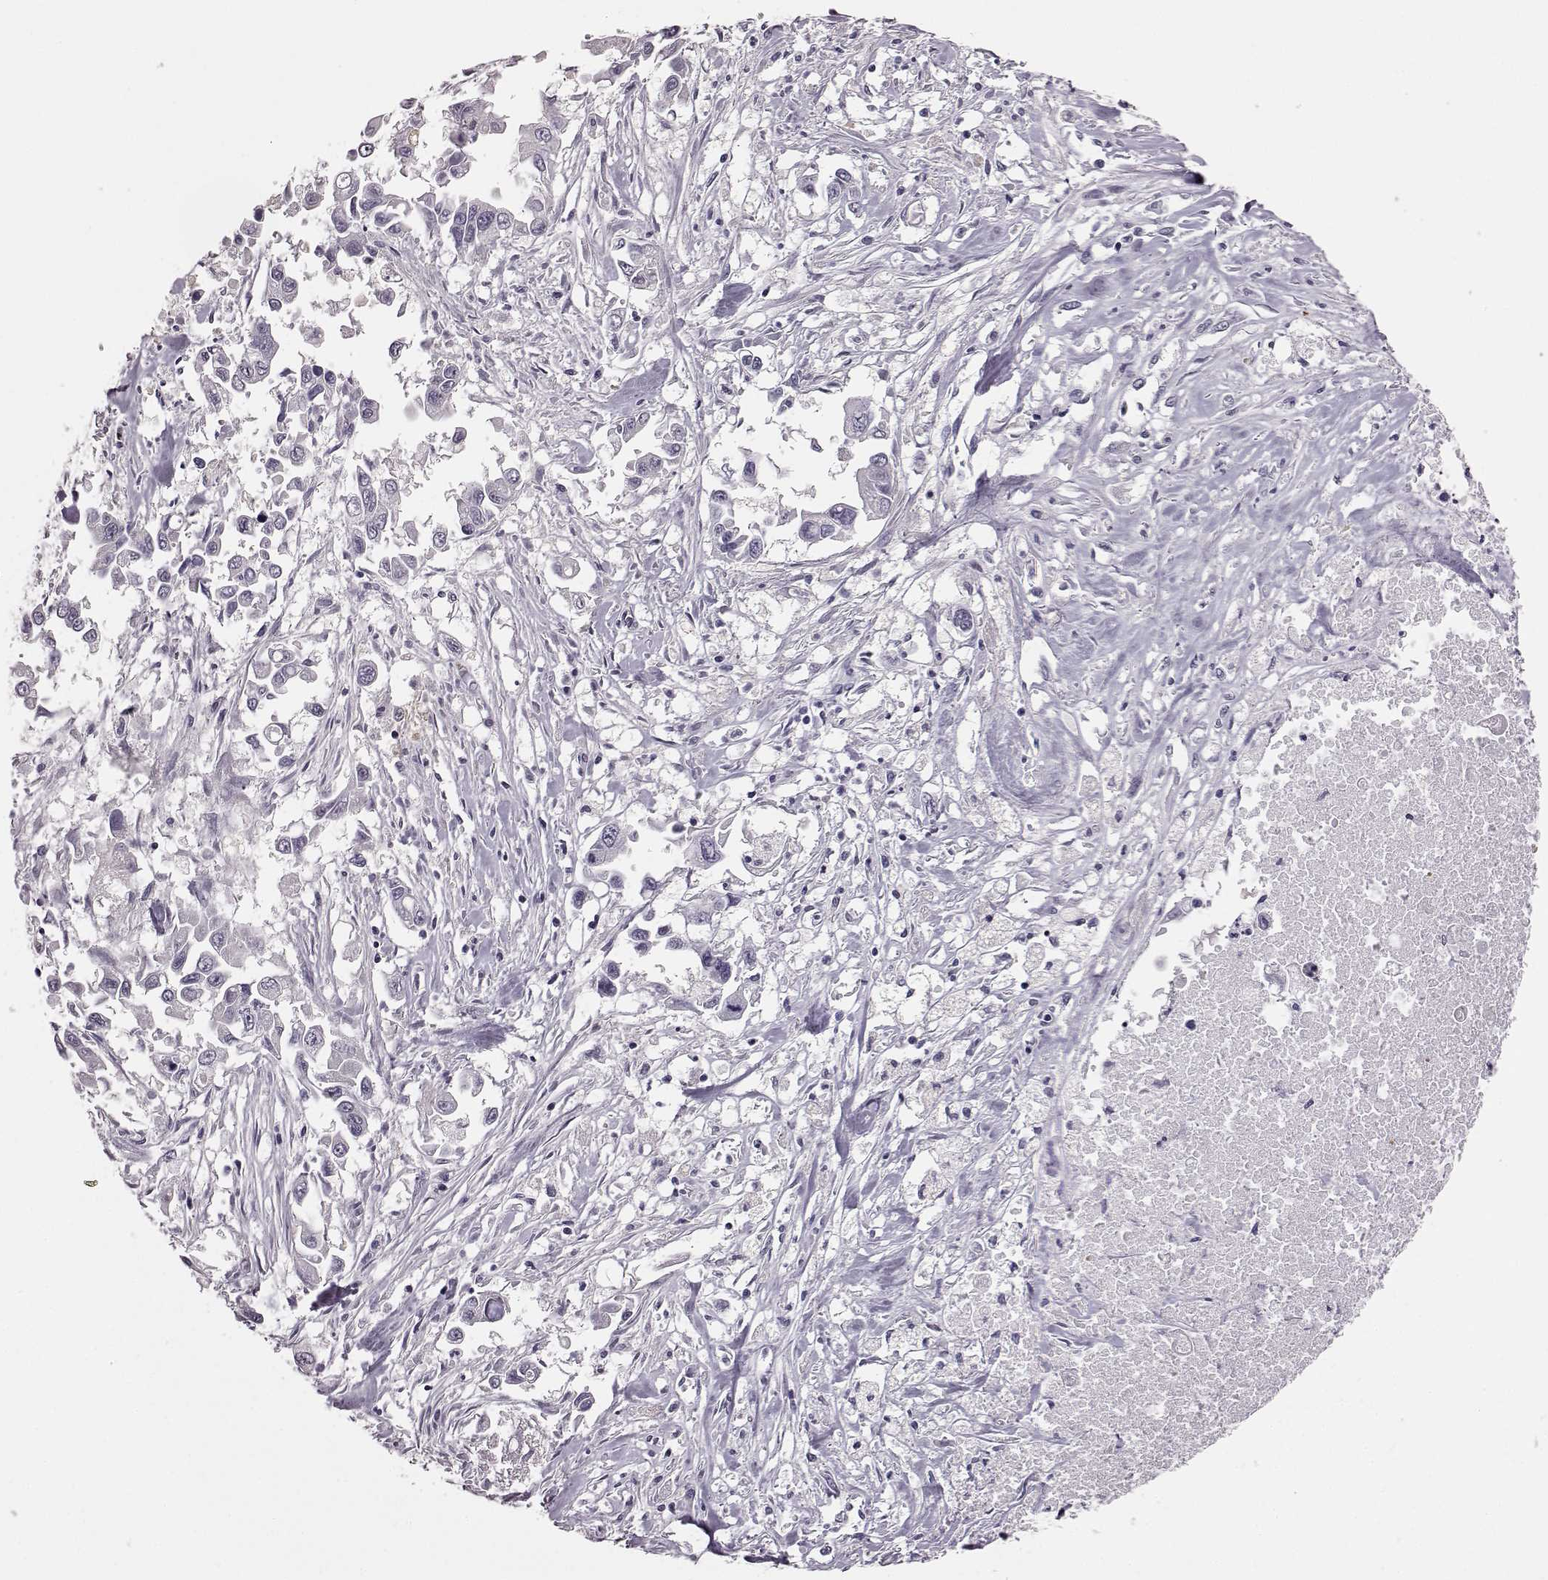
{"staining": {"intensity": "negative", "quantity": "none", "location": "none"}, "tissue": "pancreatic cancer", "cell_type": "Tumor cells", "image_type": "cancer", "snomed": [{"axis": "morphology", "description": "Adenocarcinoma, NOS"}, {"axis": "topography", "description": "Pancreas"}], "caption": "Immunohistochemical staining of adenocarcinoma (pancreatic) shows no significant expression in tumor cells. Nuclei are stained in blue.", "gene": "C10orf62", "patient": {"sex": "female", "age": 83}}